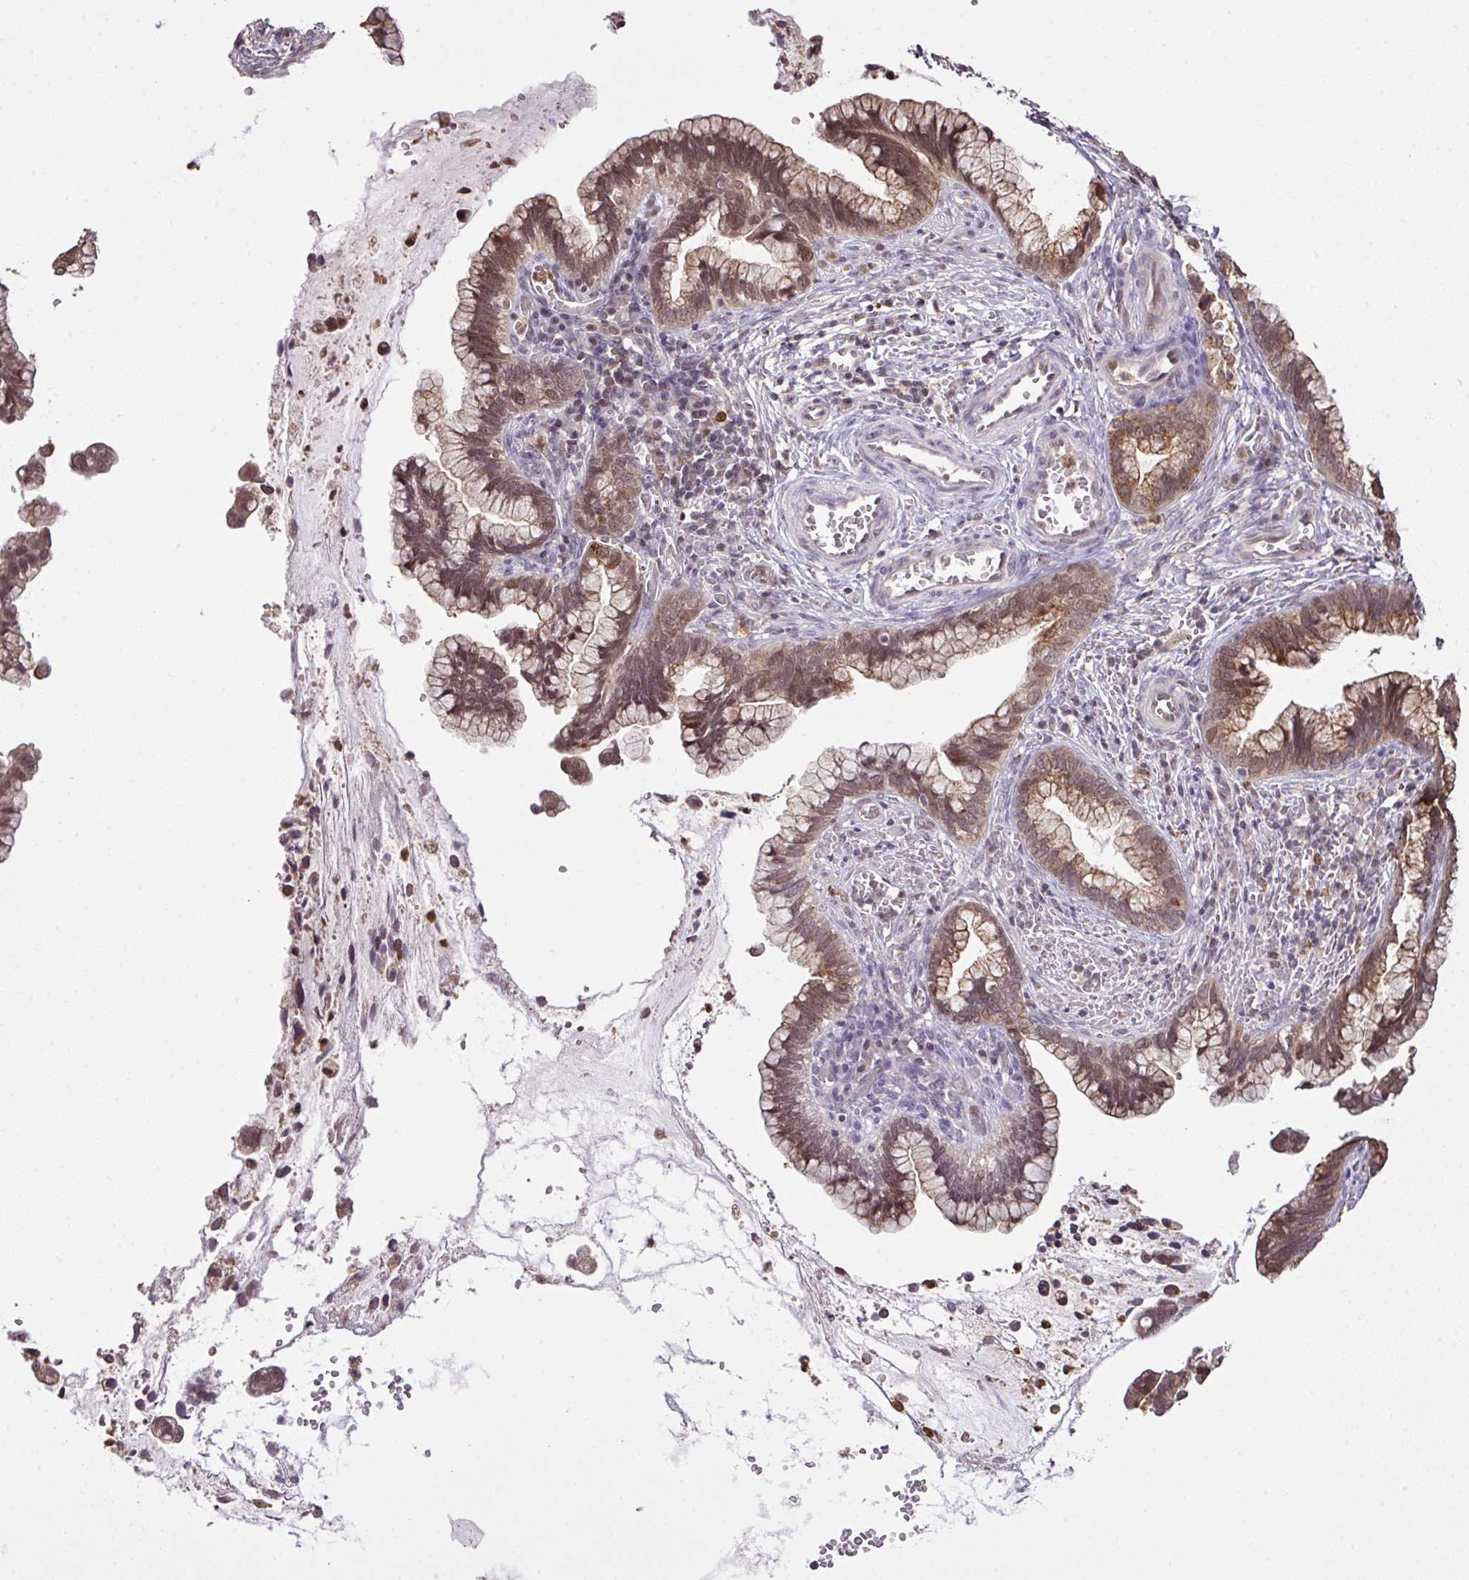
{"staining": {"intensity": "moderate", "quantity": ">75%", "location": "cytoplasmic/membranous,nuclear"}, "tissue": "cervical cancer", "cell_type": "Tumor cells", "image_type": "cancer", "snomed": [{"axis": "morphology", "description": "Adenocarcinoma, NOS"}, {"axis": "topography", "description": "Cervix"}], "caption": "Immunohistochemistry histopathology image of neoplastic tissue: cervical adenocarcinoma stained using immunohistochemistry (IHC) exhibits medium levels of moderate protein expression localized specifically in the cytoplasmic/membranous and nuclear of tumor cells, appearing as a cytoplasmic/membranous and nuclear brown color.", "gene": "SMCO4", "patient": {"sex": "female", "age": 44}}